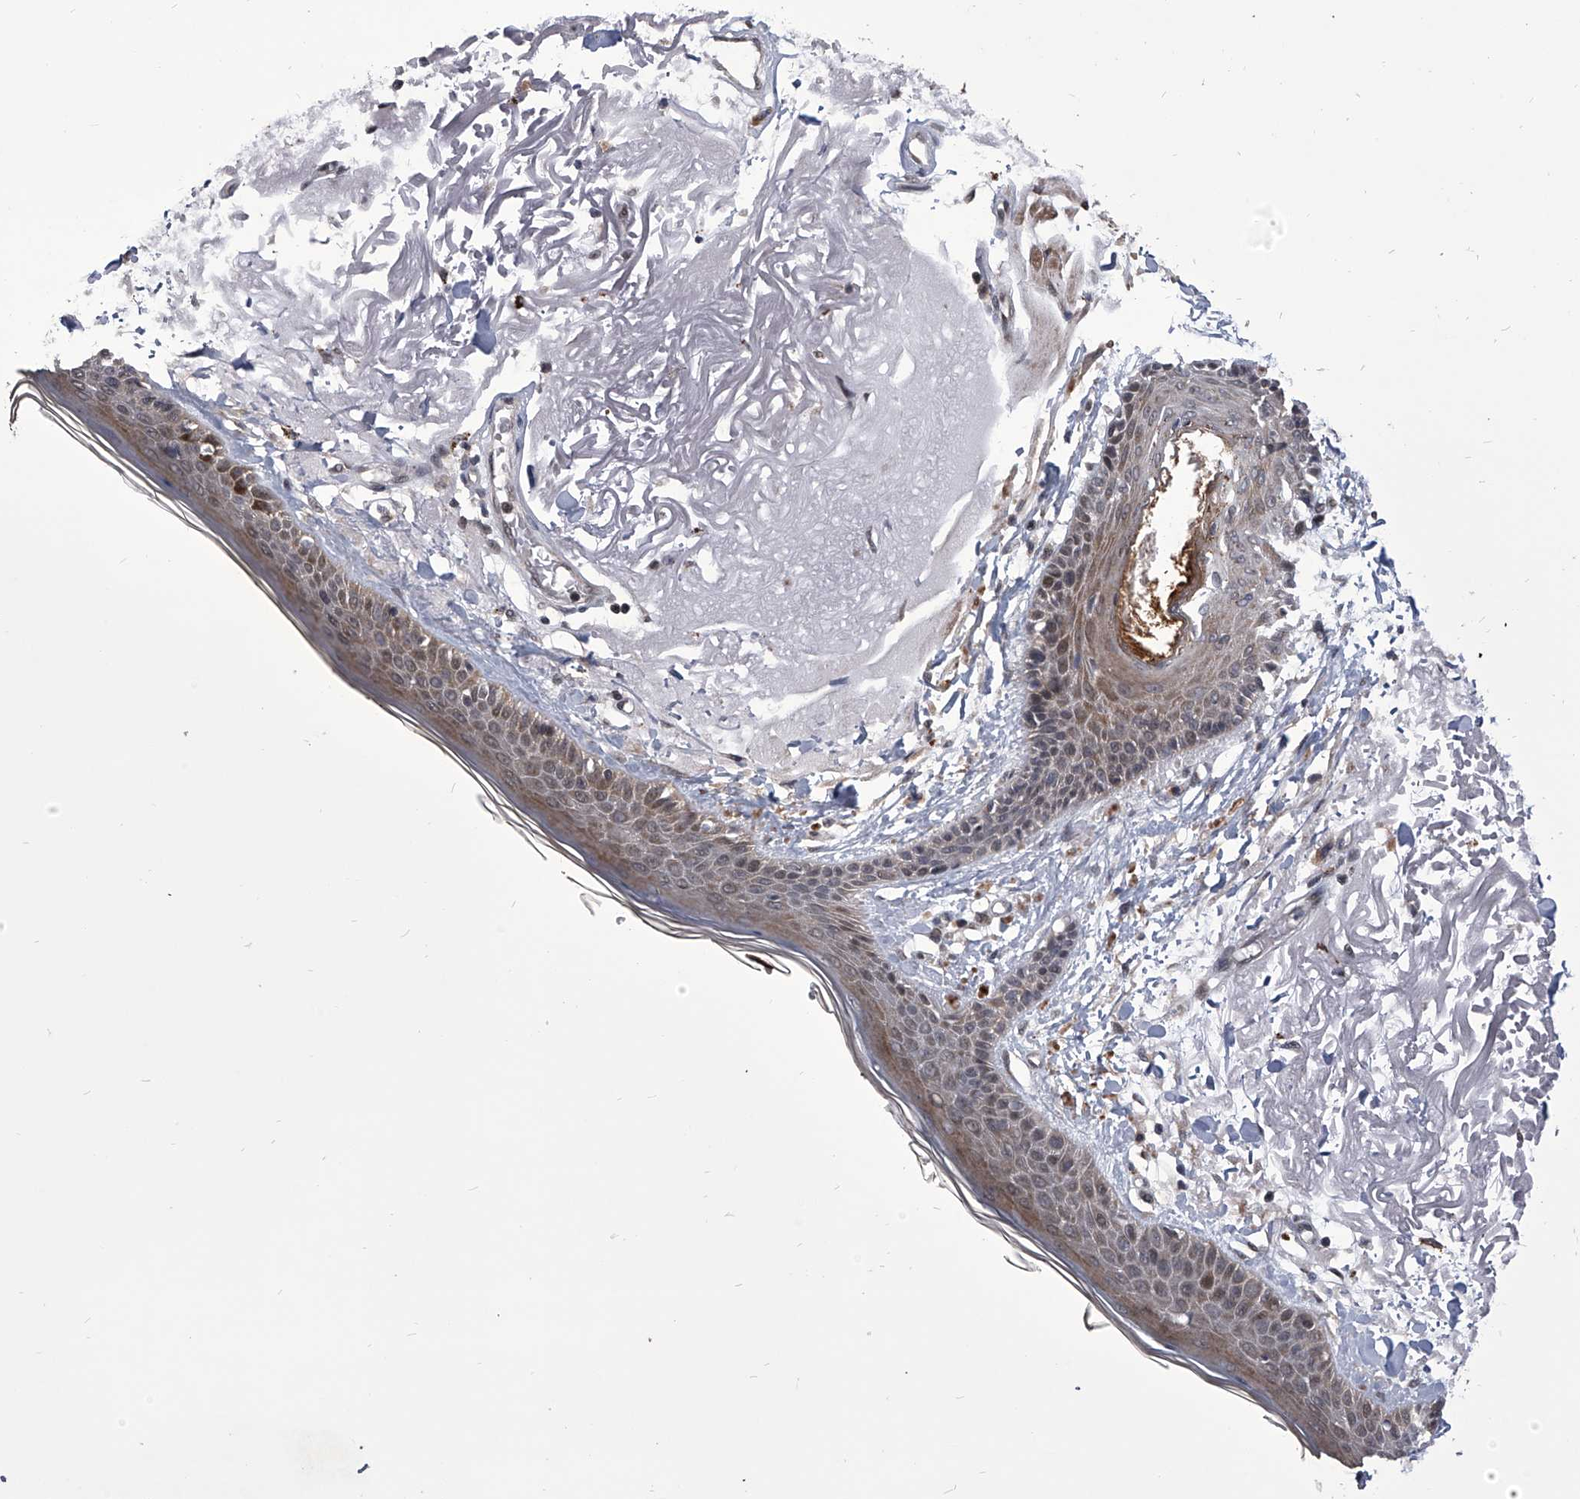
{"staining": {"intensity": "weak", "quantity": ">75%", "location": "cytoplasmic/membranous"}, "tissue": "skin", "cell_type": "Fibroblasts", "image_type": "normal", "snomed": [{"axis": "morphology", "description": "Normal tissue, NOS"}, {"axis": "topography", "description": "Skin"}, {"axis": "topography", "description": "Skeletal muscle"}], "caption": "Protein staining shows weak cytoplasmic/membranous positivity in approximately >75% of fibroblasts in benign skin. The staining was performed using DAB, with brown indicating positive protein expression. Nuclei are stained blue with hematoxylin.", "gene": "CMTR1", "patient": {"sex": "male", "age": 83}}